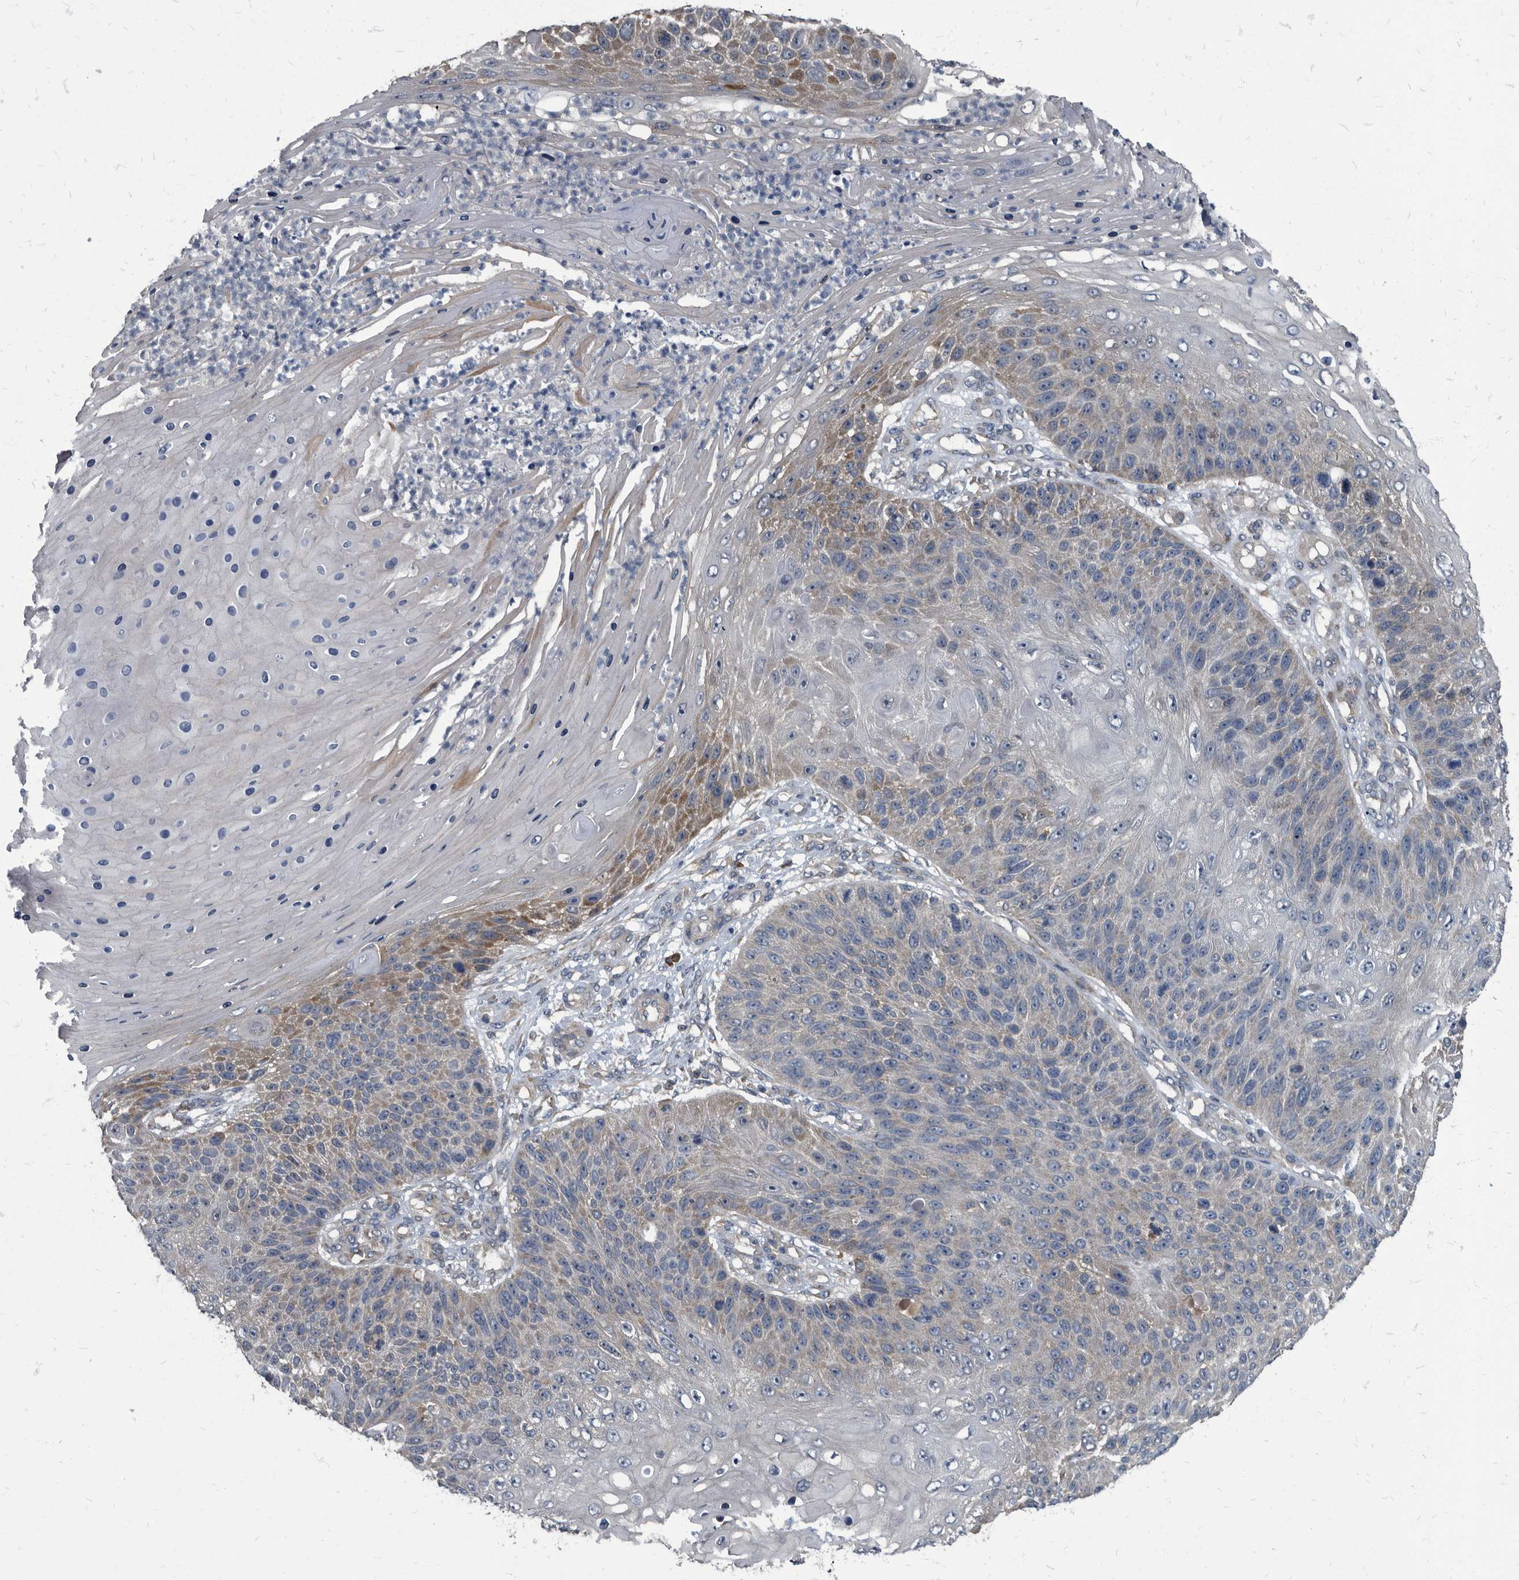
{"staining": {"intensity": "moderate", "quantity": "<25%", "location": "cytoplasmic/membranous"}, "tissue": "skin cancer", "cell_type": "Tumor cells", "image_type": "cancer", "snomed": [{"axis": "morphology", "description": "Squamous cell carcinoma, NOS"}, {"axis": "topography", "description": "Skin"}], "caption": "An image showing moderate cytoplasmic/membranous positivity in about <25% of tumor cells in skin cancer, as visualized by brown immunohistochemical staining.", "gene": "CDV3", "patient": {"sex": "female", "age": 88}}